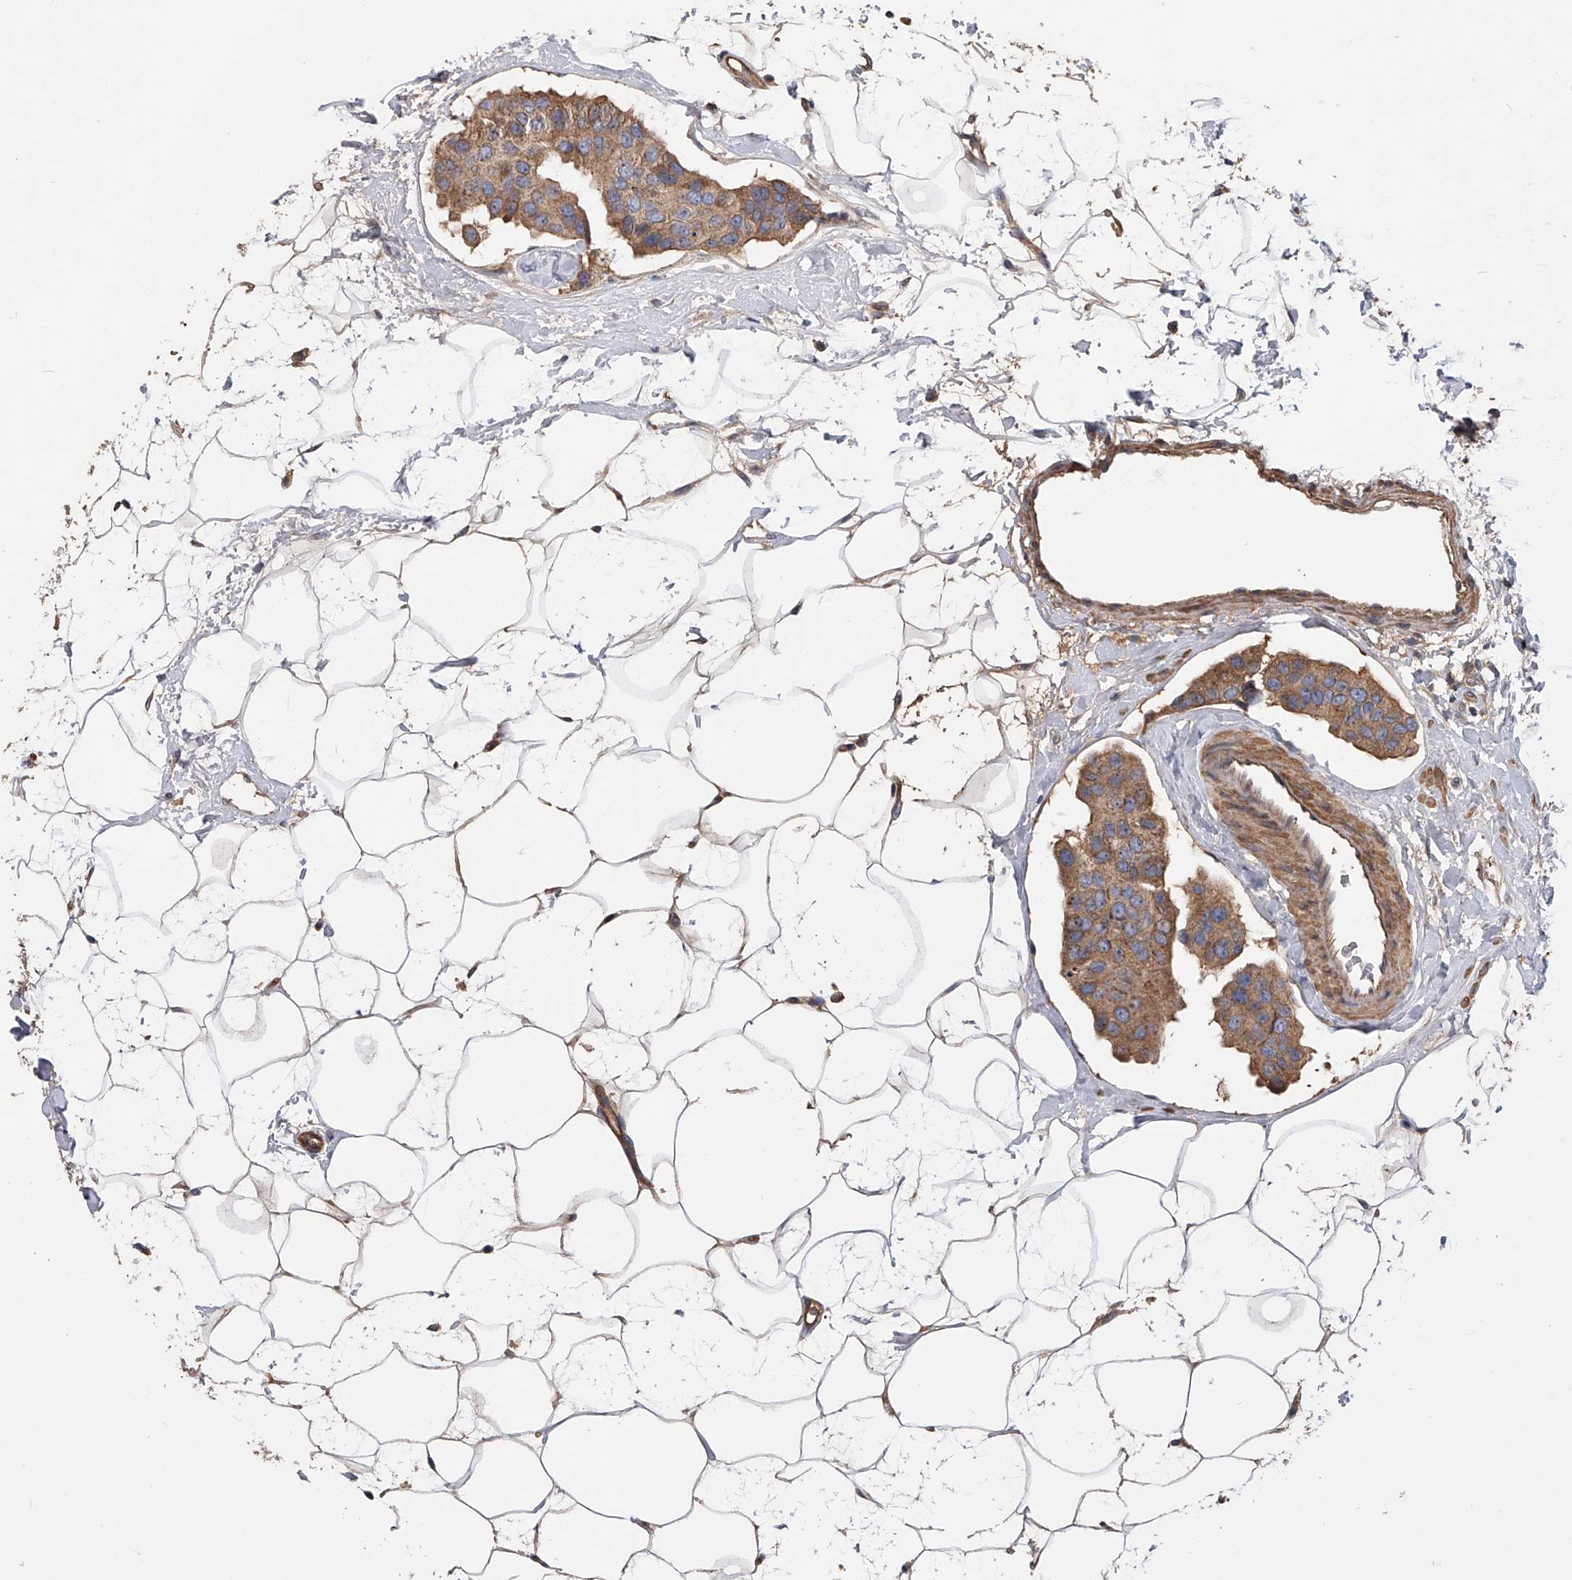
{"staining": {"intensity": "moderate", "quantity": ">75%", "location": "cytoplasmic/membranous"}, "tissue": "breast cancer", "cell_type": "Tumor cells", "image_type": "cancer", "snomed": [{"axis": "morphology", "description": "Normal tissue, NOS"}, {"axis": "morphology", "description": "Duct carcinoma"}, {"axis": "topography", "description": "Breast"}], "caption": "IHC of breast cancer (infiltrating ductal carcinoma) reveals medium levels of moderate cytoplasmic/membranous staining in approximately >75% of tumor cells. (DAB (3,3'-diaminobenzidine) IHC, brown staining for protein, blue staining for nuclei).", "gene": "CUL7", "patient": {"sex": "female", "age": 39}}